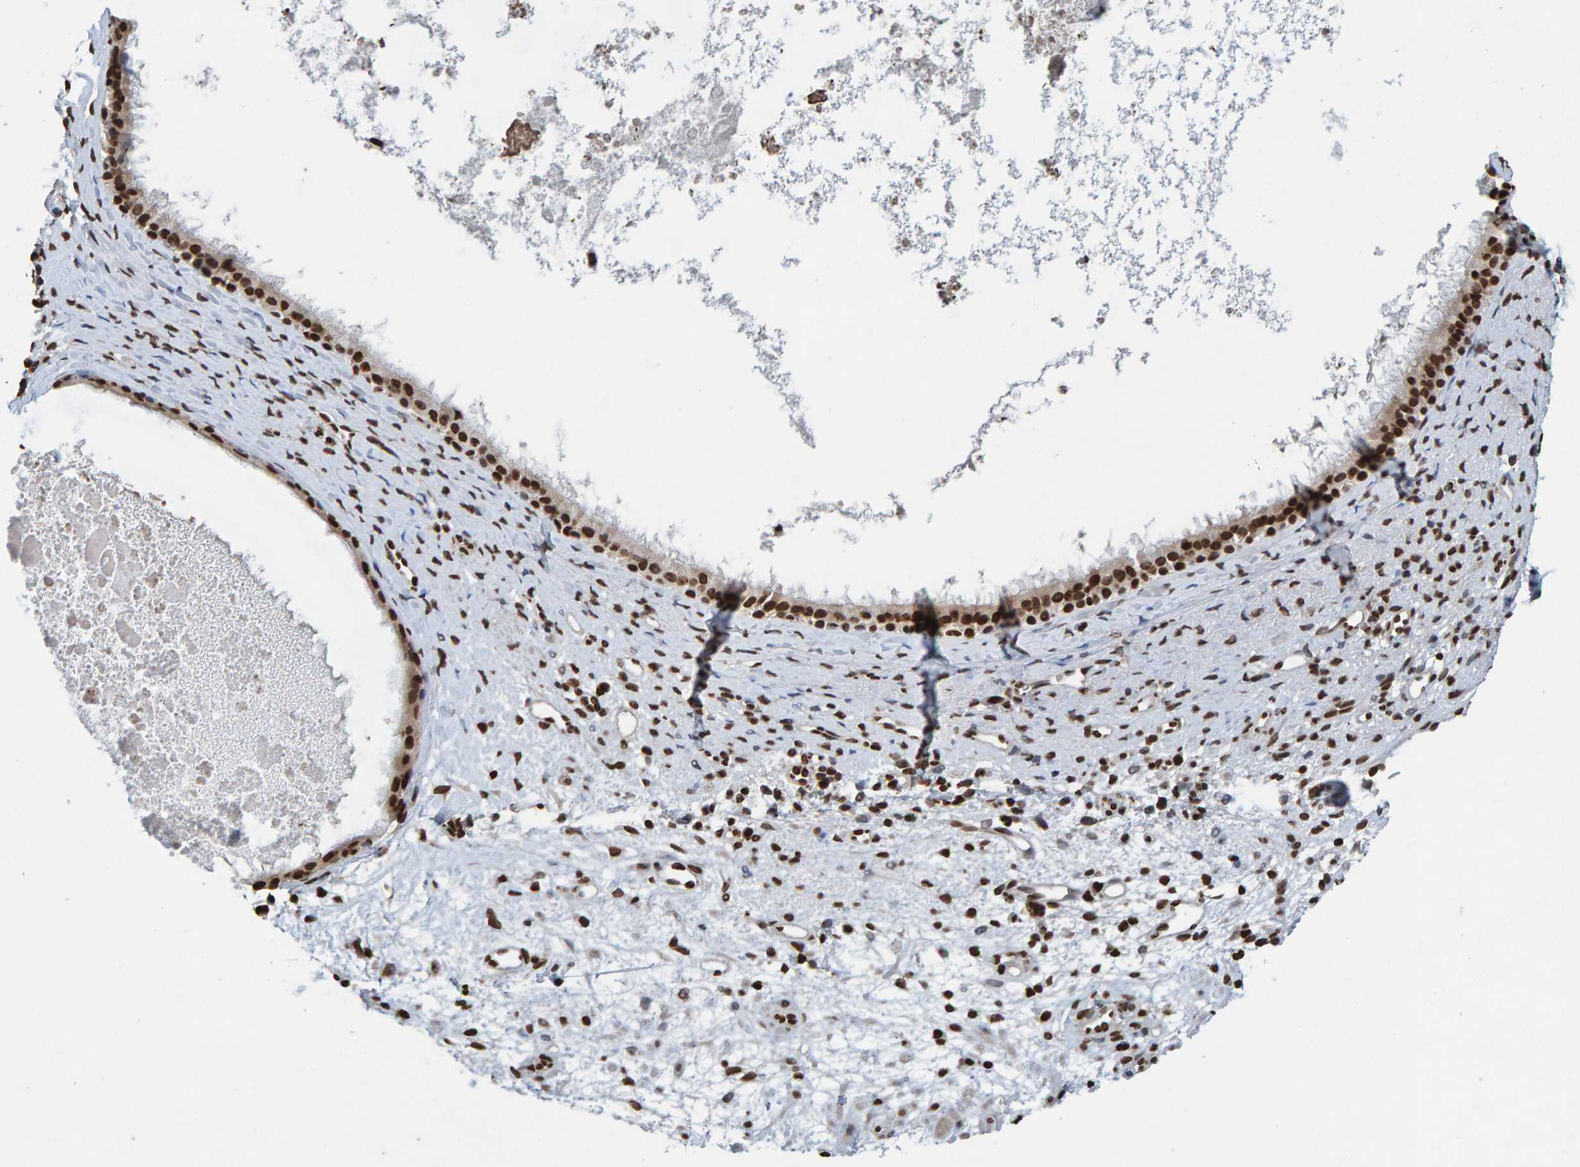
{"staining": {"intensity": "strong", "quantity": ">75%", "location": "nuclear"}, "tissue": "nasopharynx", "cell_type": "Respiratory epithelial cells", "image_type": "normal", "snomed": [{"axis": "morphology", "description": "Normal tissue, NOS"}, {"axis": "topography", "description": "Nasopharynx"}], "caption": "The image exhibits staining of benign nasopharynx, revealing strong nuclear protein staining (brown color) within respiratory epithelial cells.", "gene": "H2AZ1", "patient": {"sex": "male", "age": 22}}